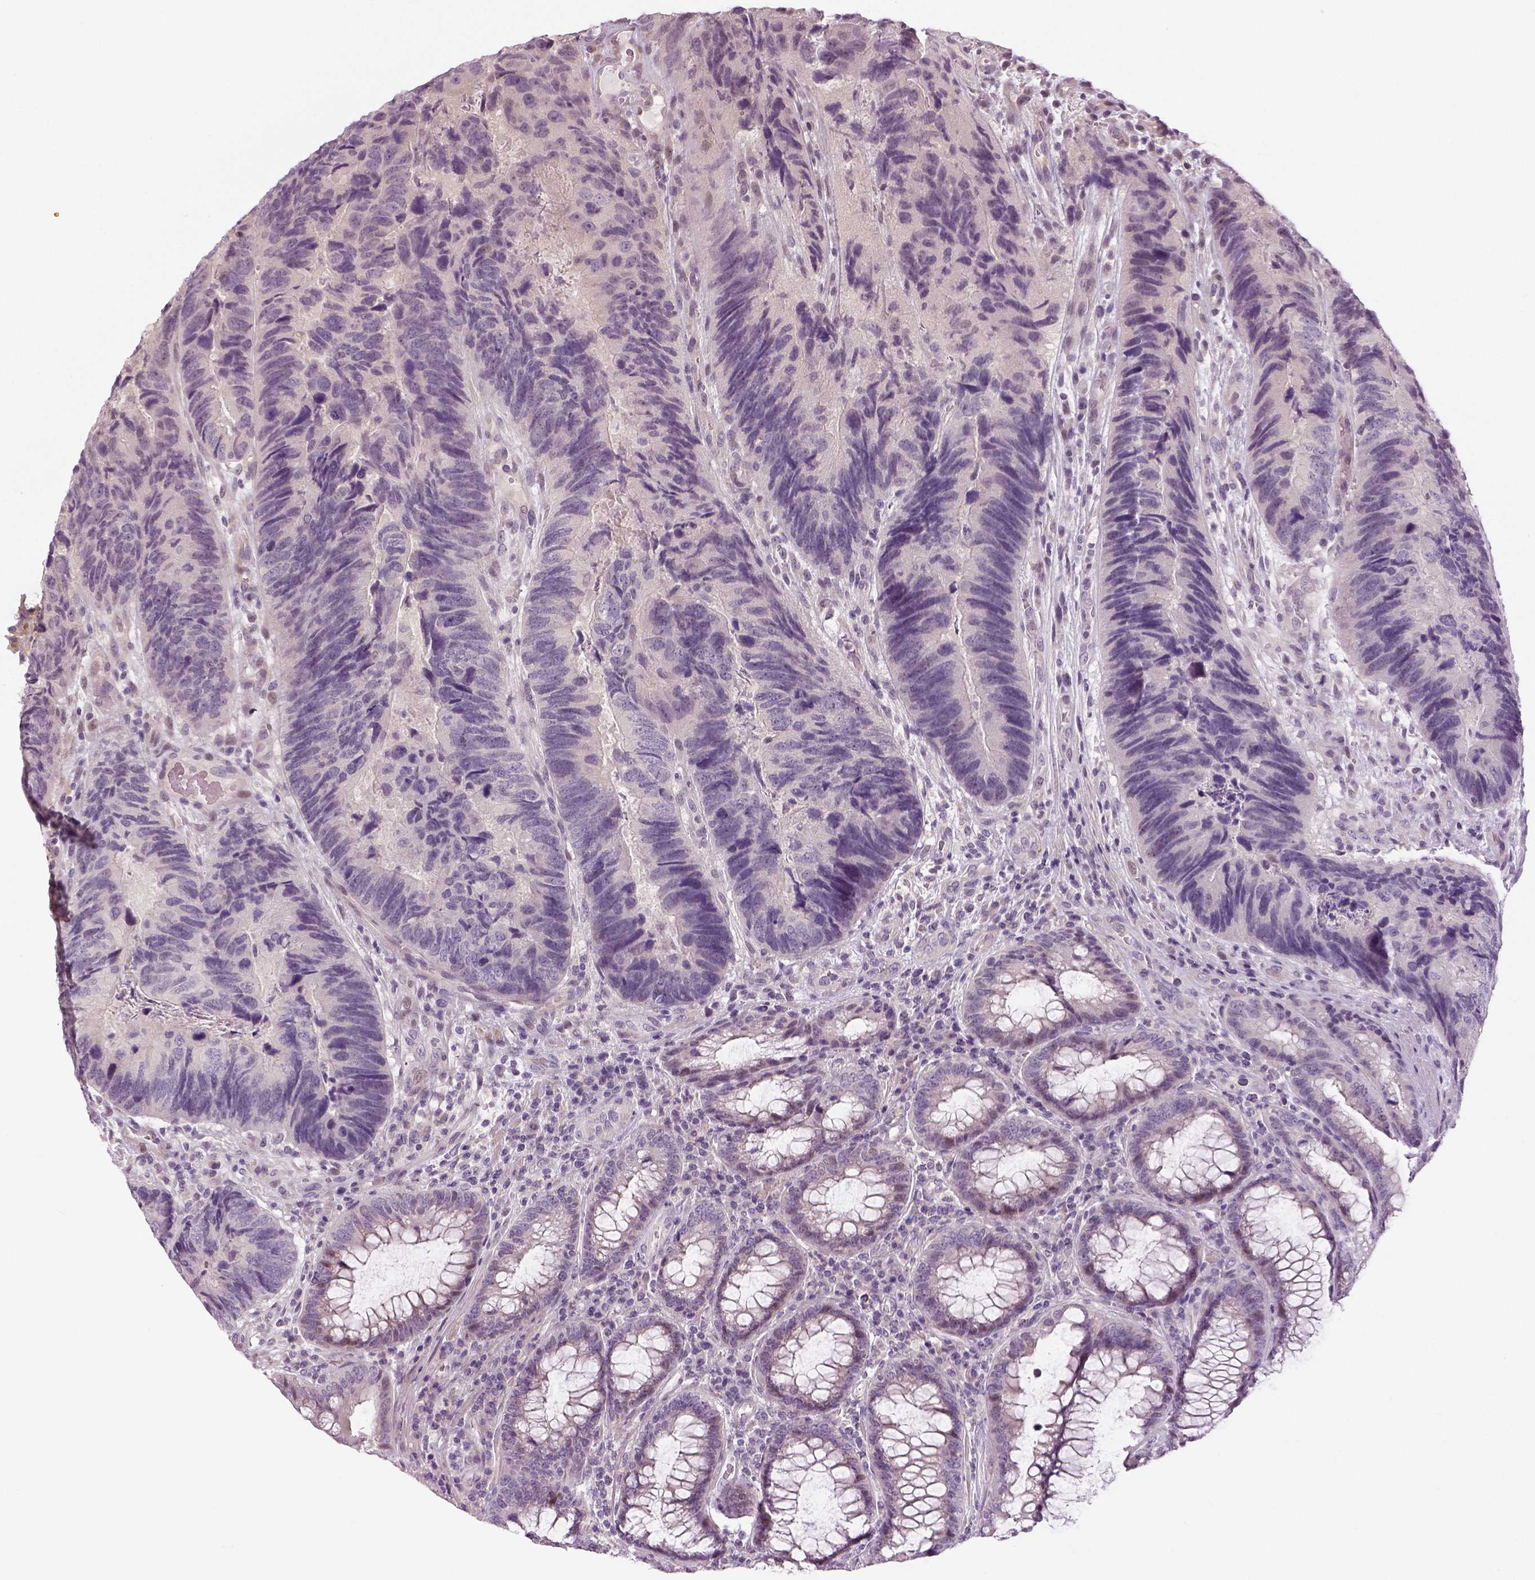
{"staining": {"intensity": "negative", "quantity": "none", "location": "none"}, "tissue": "colorectal cancer", "cell_type": "Tumor cells", "image_type": "cancer", "snomed": [{"axis": "morphology", "description": "Adenocarcinoma, NOS"}, {"axis": "topography", "description": "Colon"}], "caption": "This is an immunohistochemistry (IHC) micrograph of human colorectal cancer (adenocarcinoma). There is no staining in tumor cells.", "gene": "NECAB1", "patient": {"sex": "female", "age": 67}}